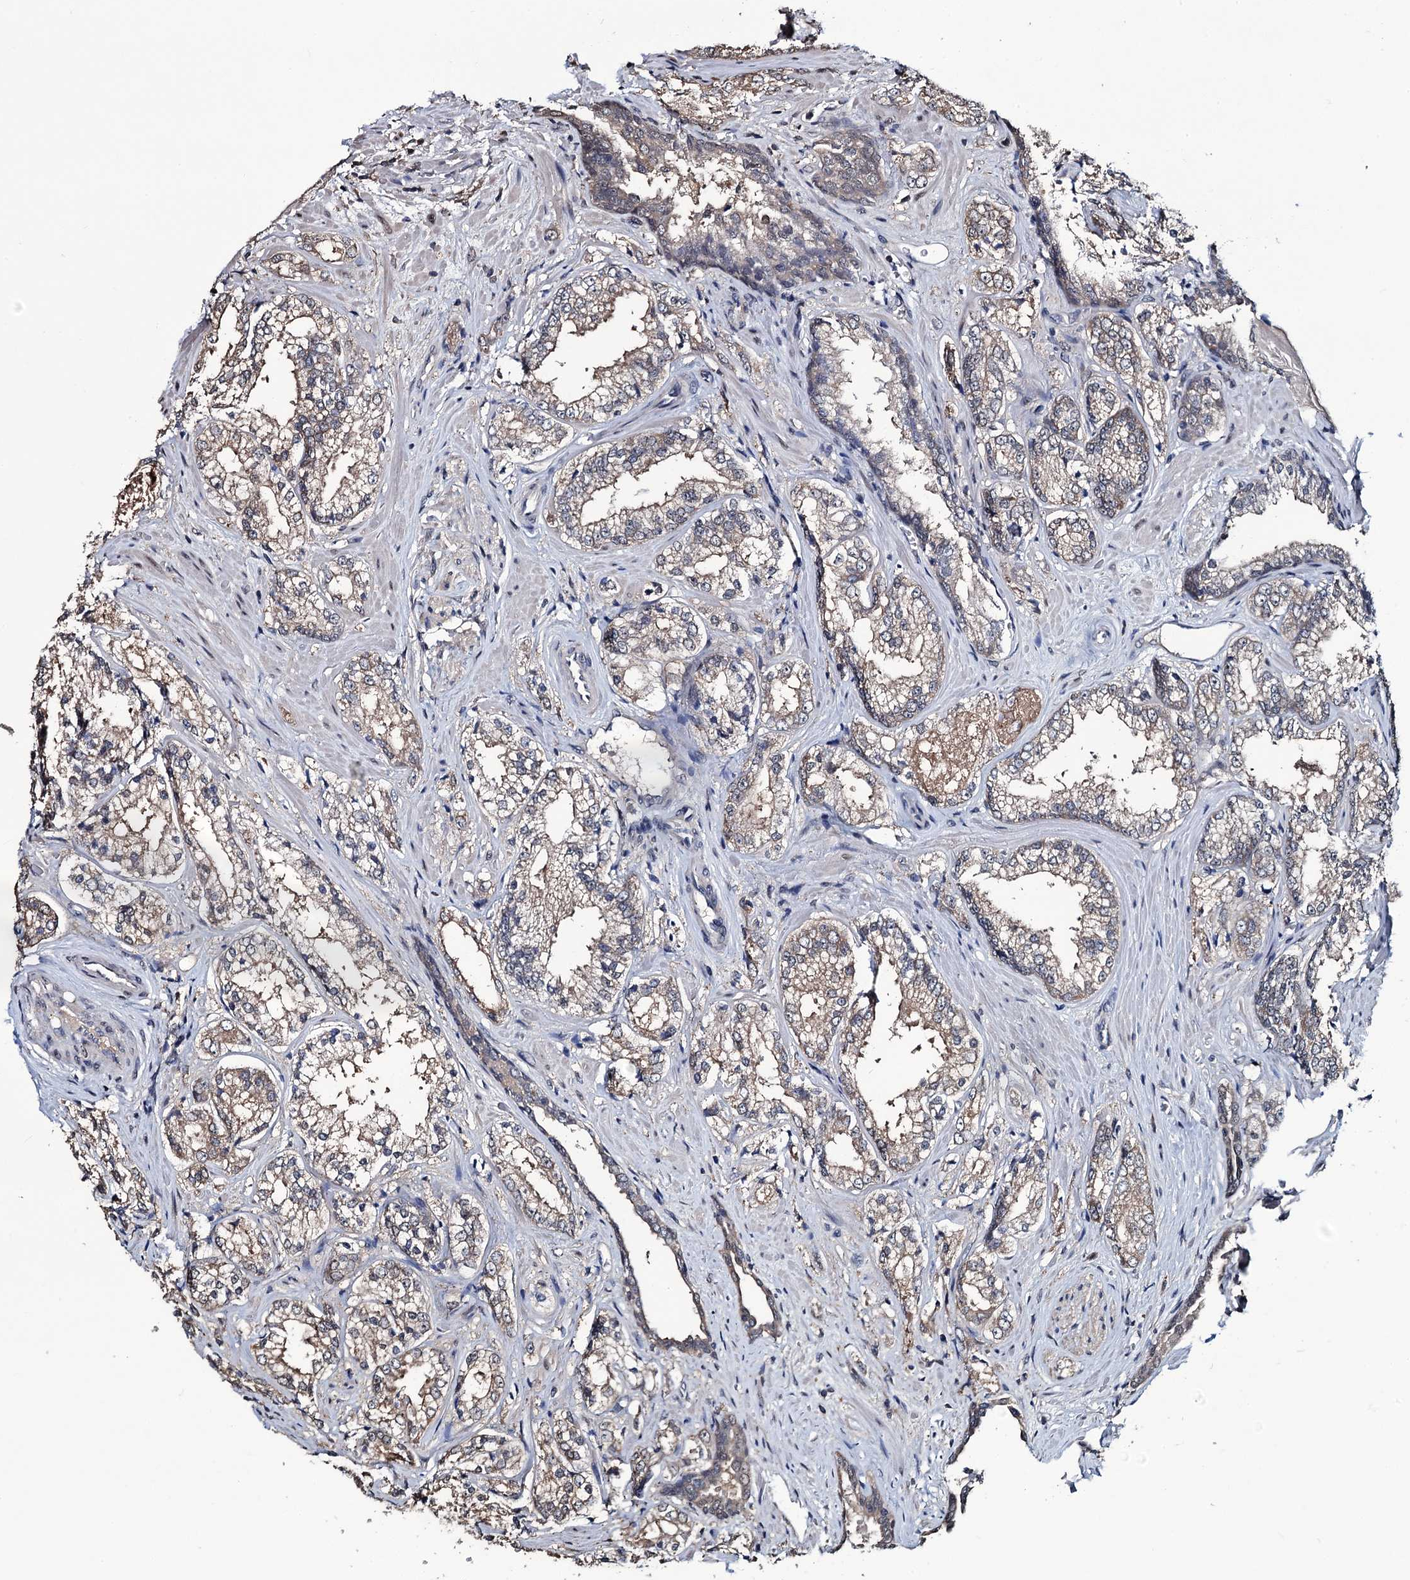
{"staining": {"intensity": "weak", "quantity": "25%-75%", "location": "cytoplasmic/membranous"}, "tissue": "prostate cancer", "cell_type": "Tumor cells", "image_type": "cancer", "snomed": [{"axis": "morphology", "description": "Adenocarcinoma, Low grade"}, {"axis": "topography", "description": "Prostate"}], "caption": "Protein expression analysis of human prostate cancer reveals weak cytoplasmic/membranous staining in about 25%-75% of tumor cells.", "gene": "RTKN2", "patient": {"sex": "male", "age": 47}}